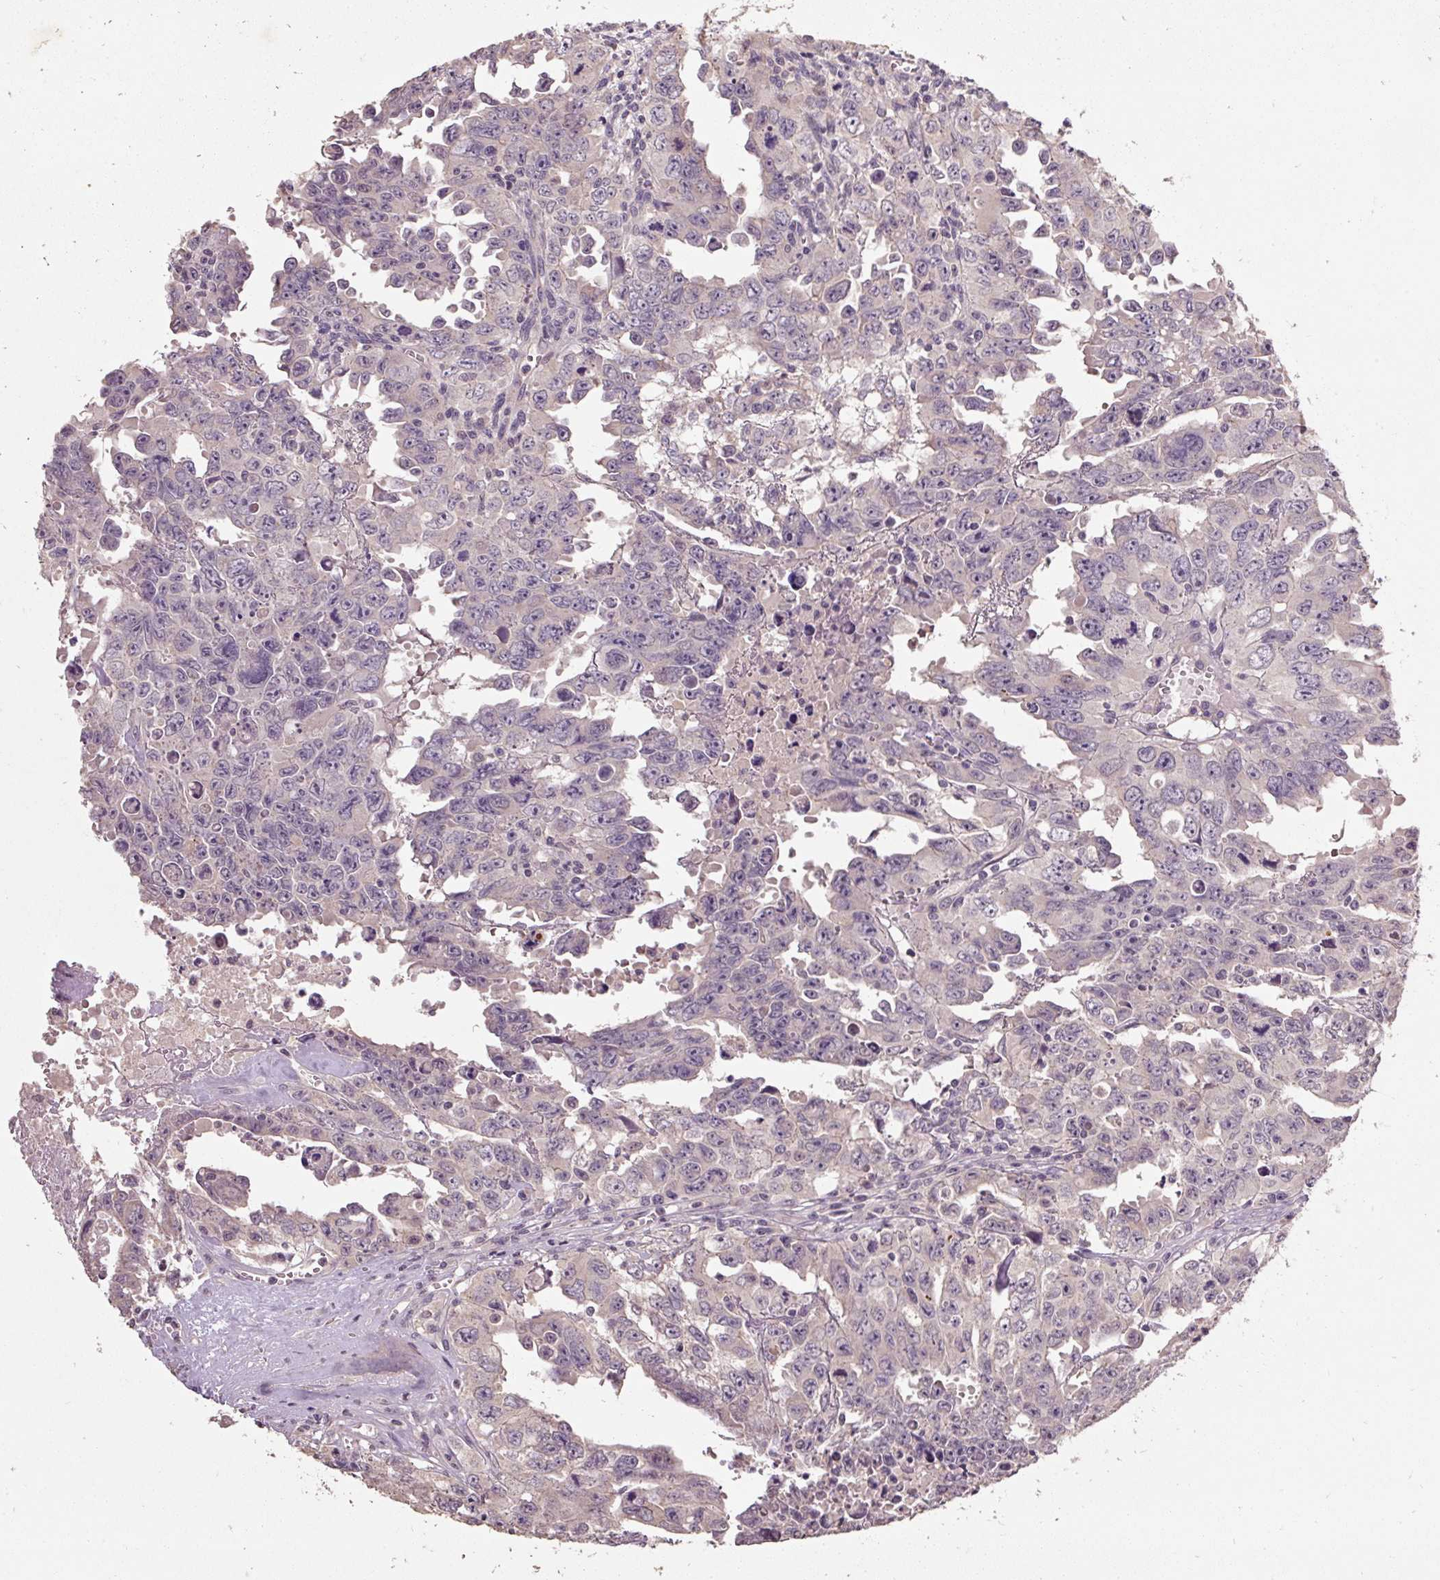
{"staining": {"intensity": "negative", "quantity": "none", "location": "none"}, "tissue": "testis cancer", "cell_type": "Tumor cells", "image_type": "cancer", "snomed": [{"axis": "morphology", "description": "Carcinoma, Embryonal, NOS"}, {"axis": "topography", "description": "Testis"}], "caption": "DAB immunohistochemical staining of human testis embryonal carcinoma demonstrates no significant expression in tumor cells.", "gene": "CFAP65", "patient": {"sex": "male", "age": 24}}